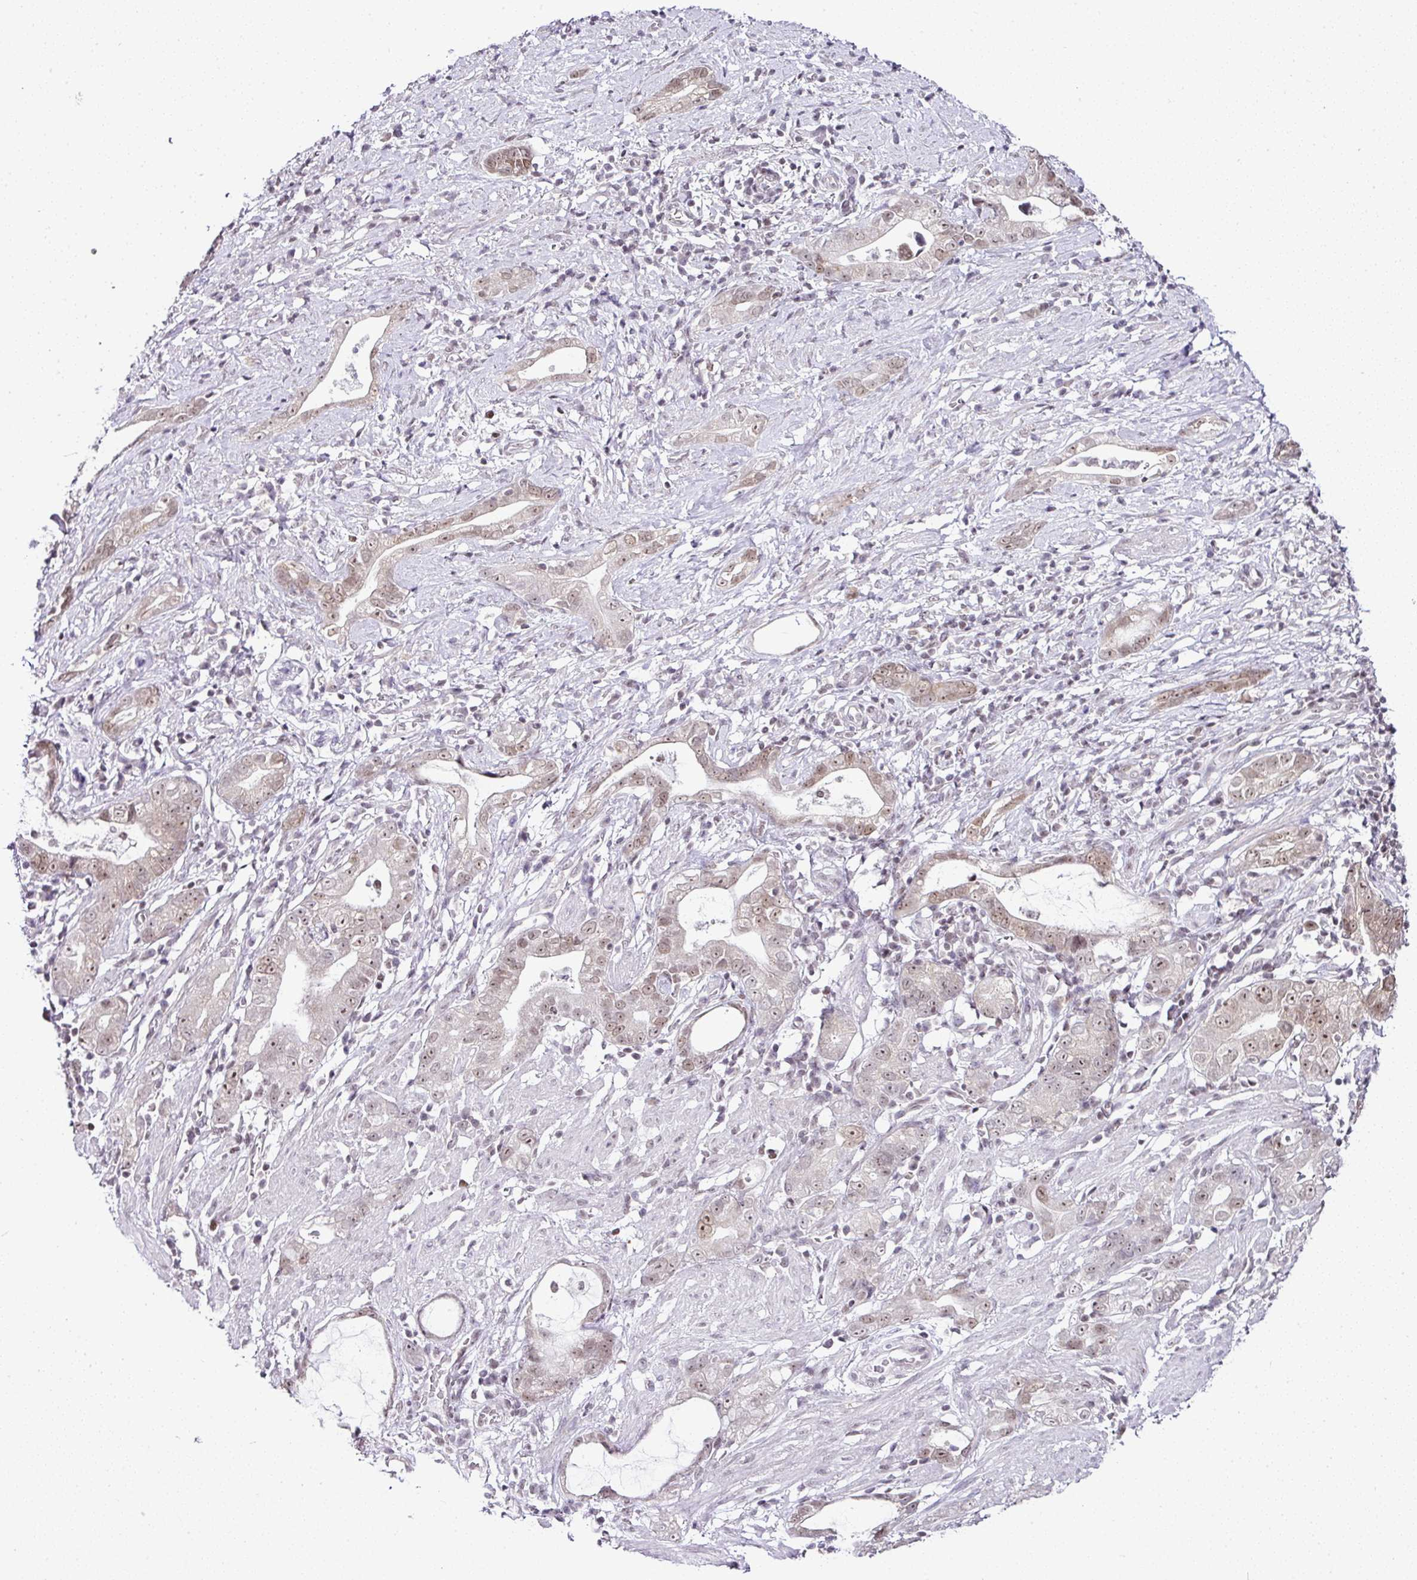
{"staining": {"intensity": "weak", "quantity": ">75%", "location": "nuclear"}, "tissue": "stomach cancer", "cell_type": "Tumor cells", "image_type": "cancer", "snomed": [{"axis": "morphology", "description": "Adenocarcinoma, NOS"}, {"axis": "topography", "description": "Stomach"}], "caption": "There is low levels of weak nuclear expression in tumor cells of adenocarcinoma (stomach), as demonstrated by immunohistochemical staining (brown color).", "gene": "FAM32A", "patient": {"sex": "male", "age": 55}}